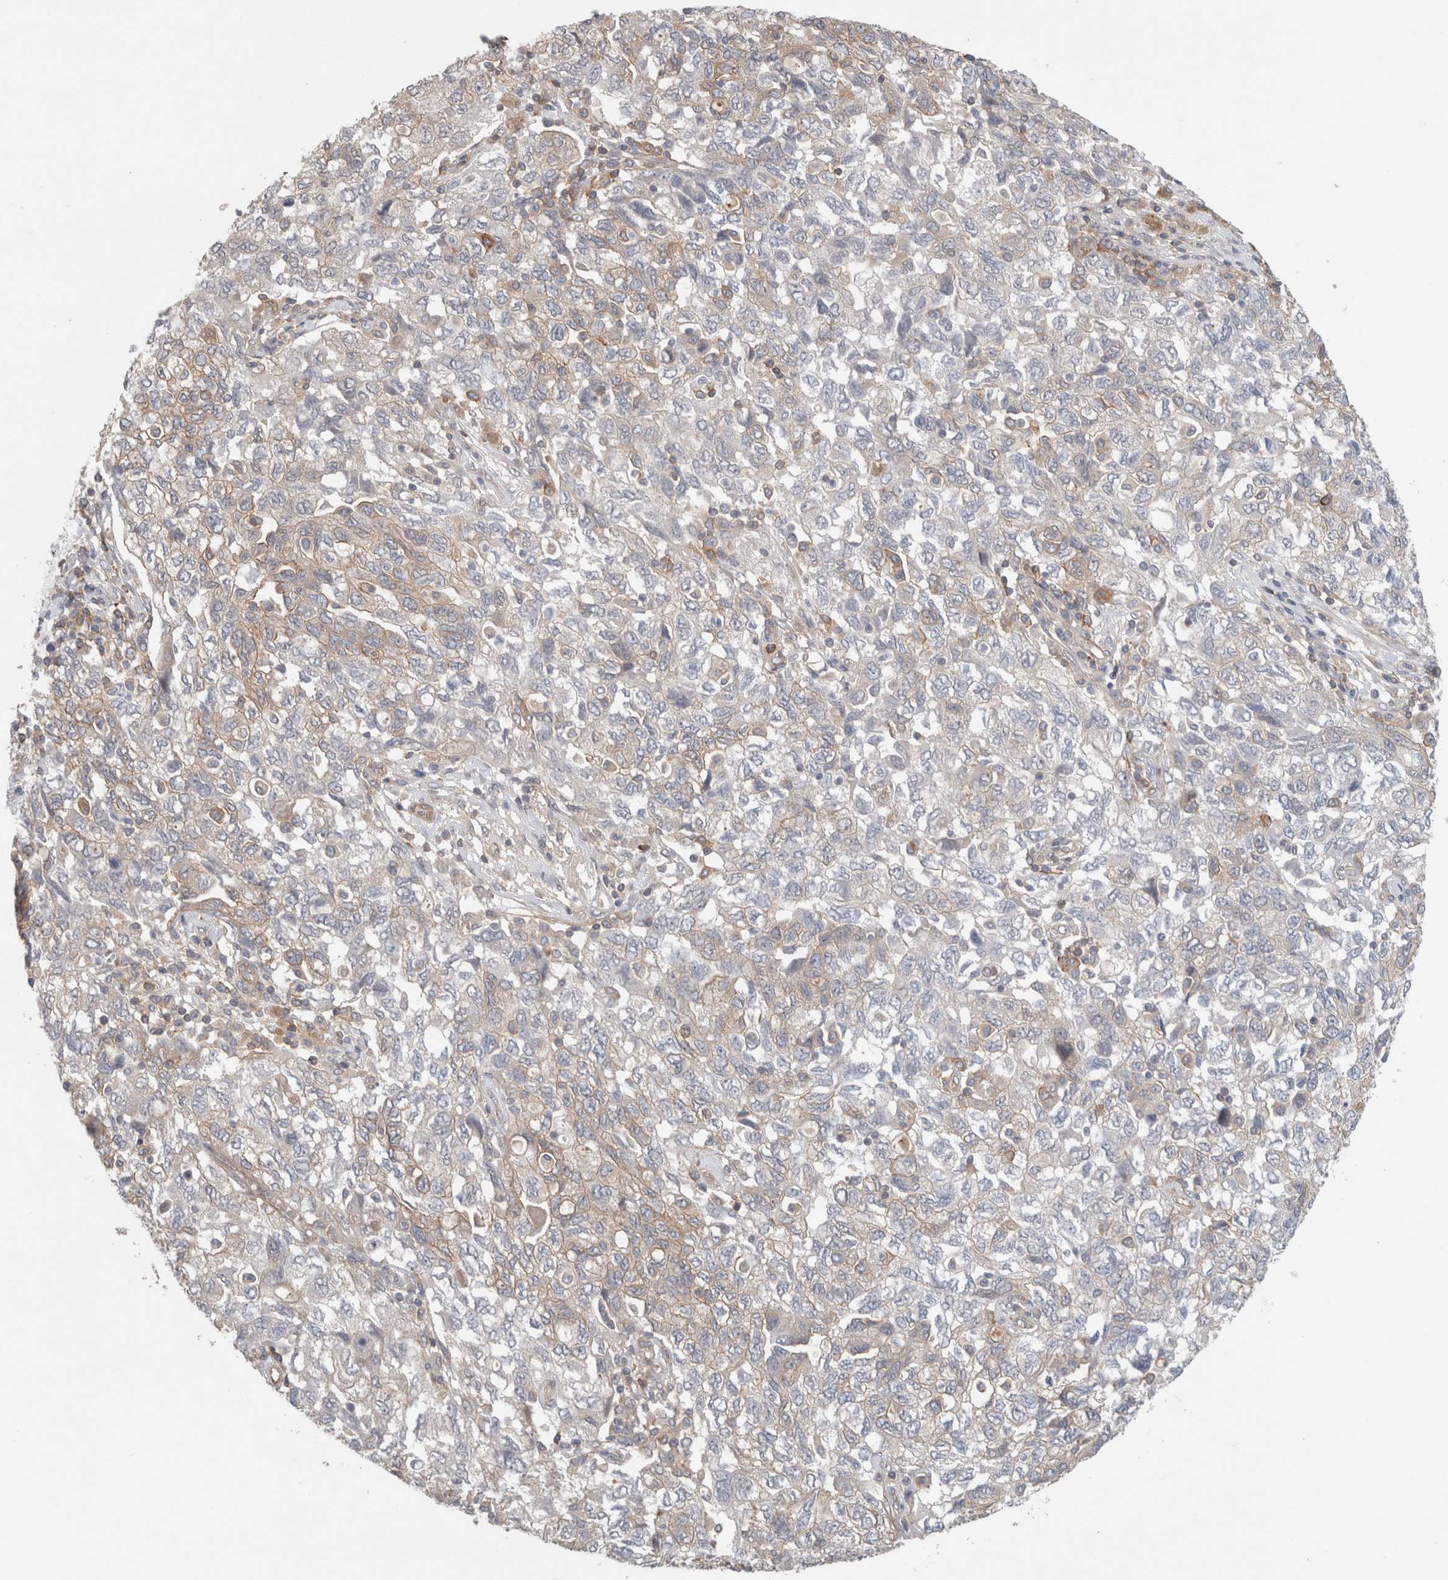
{"staining": {"intensity": "weak", "quantity": "25%-75%", "location": "cytoplasmic/membranous"}, "tissue": "ovarian cancer", "cell_type": "Tumor cells", "image_type": "cancer", "snomed": [{"axis": "morphology", "description": "Carcinoma, NOS"}, {"axis": "morphology", "description": "Cystadenocarcinoma, serous, NOS"}, {"axis": "topography", "description": "Ovary"}], "caption": "A high-resolution histopathology image shows immunohistochemistry (IHC) staining of ovarian cancer, which demonstrates weak cytoplasmic/membranous positivity in approximately 25%-75% of tumor cells.", "gene": "RASAL2", "patient": {"sex": "female", "age": 69}}